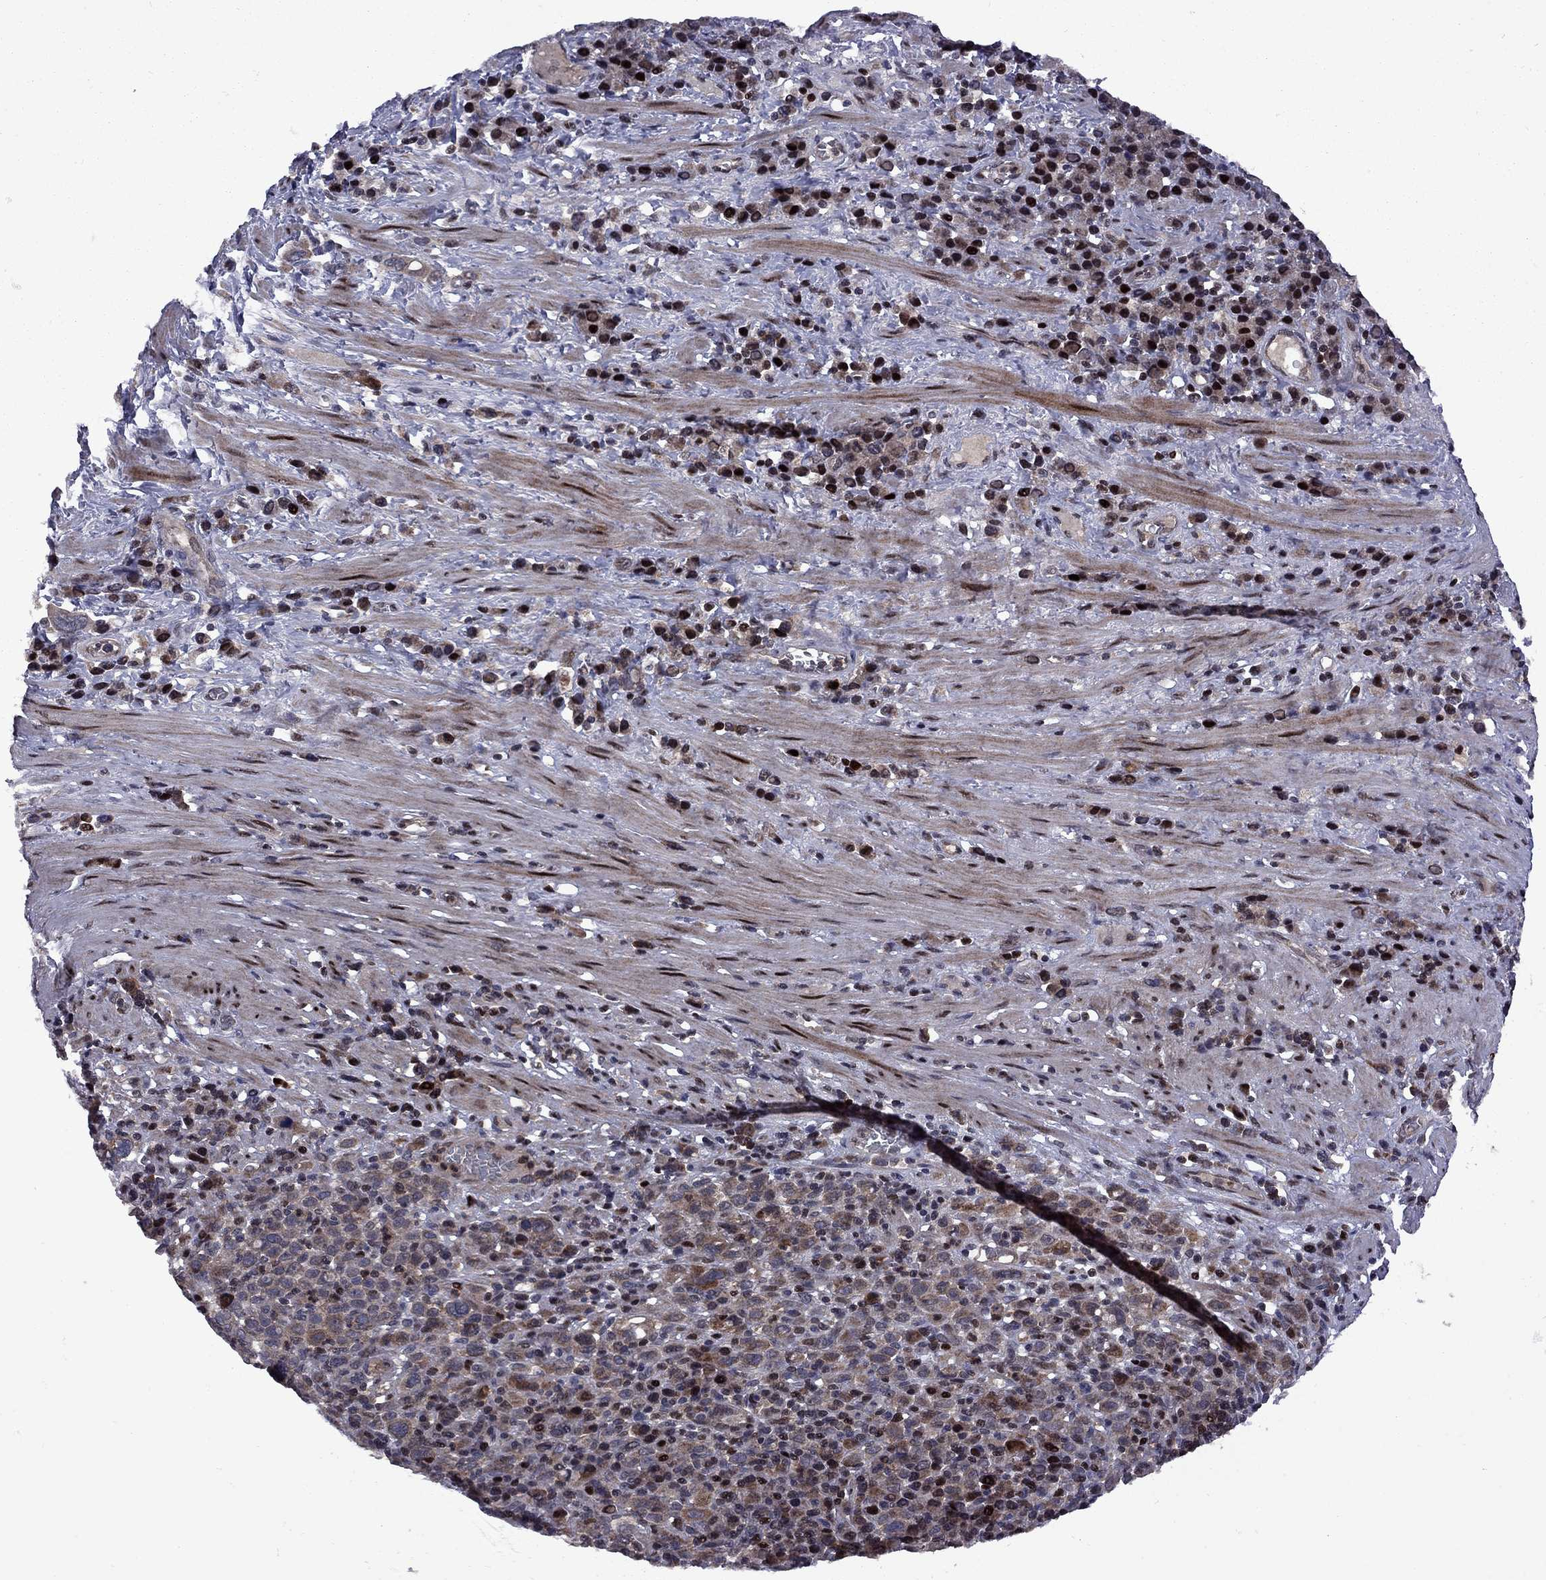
{"staining": {"intensity": "moderate", "quantity": "<25%", "location": "cytoplasmic/membranous"}, "tissue": "stomach cancer", "cell_type": "Tumor cells", "image_type": "cancer", "snomed": [{"axis": "morphology", "description": "Adenocarcinoma, NOS"}, {"axis": "topography", "description": "Stomach, upper"}], "caption": "Tumor cells reveal moderate cytoplasmic/membranous positivity in about <25% of cells in stomach adenocarcinoma.", "gene": "IPP", "patient": {"sex": "male", "age": 75}}